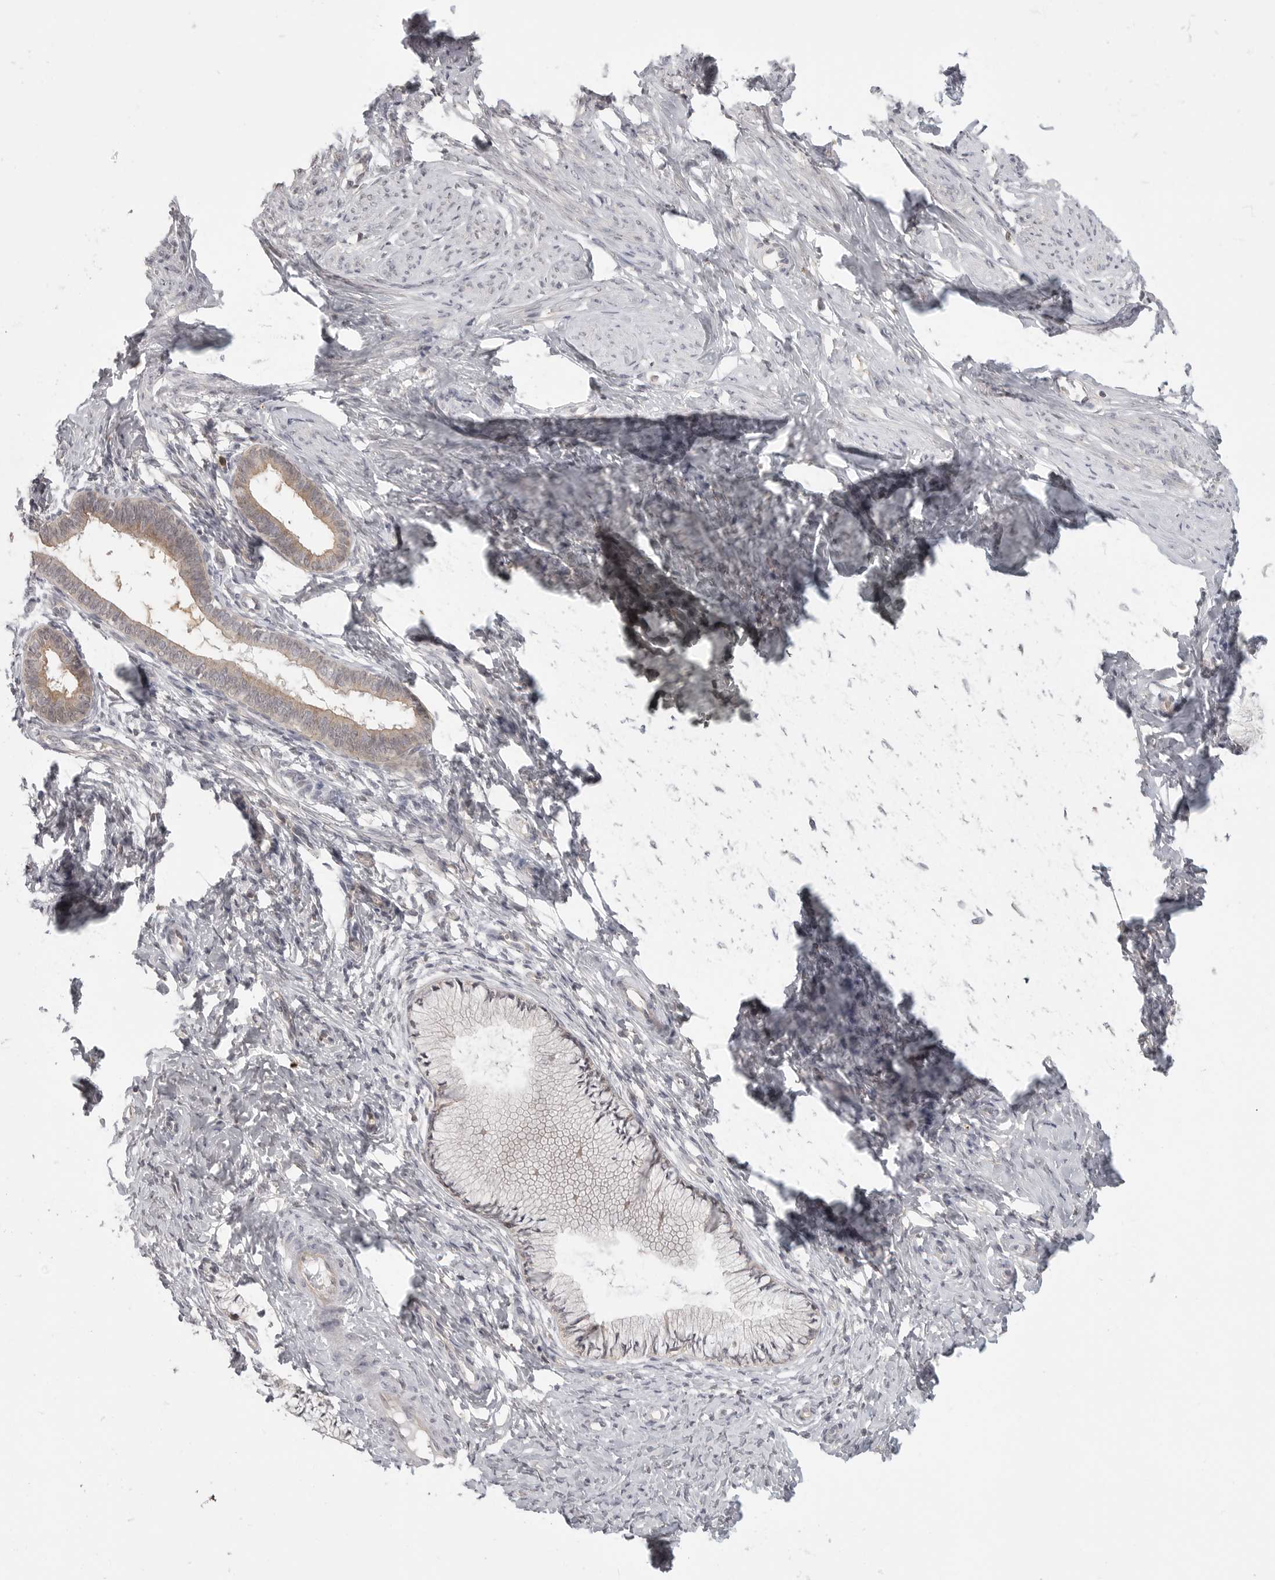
{"staining": {"intensity": "weak", "quantity": "25%-75%", "location": "cytoplasmic/membranous"}, "tissue": "cervix", "cell_type": "Glandular cells", "image_type": "normal", "snomed": [{"axis": "morphology", "description": "Normal tissue, NOS"}, {"axis": "topography", "description": "Cervix"}], "caption": "DAB (3,3'-diaminobenzidine) immunohistochemical staining of normal cervix reveals weak cytoplasmic/membranous protein expression in about 25%-75% of glandular cells.", "gene": "DBNL", "patient": {"sex": "female", "age": 36}}